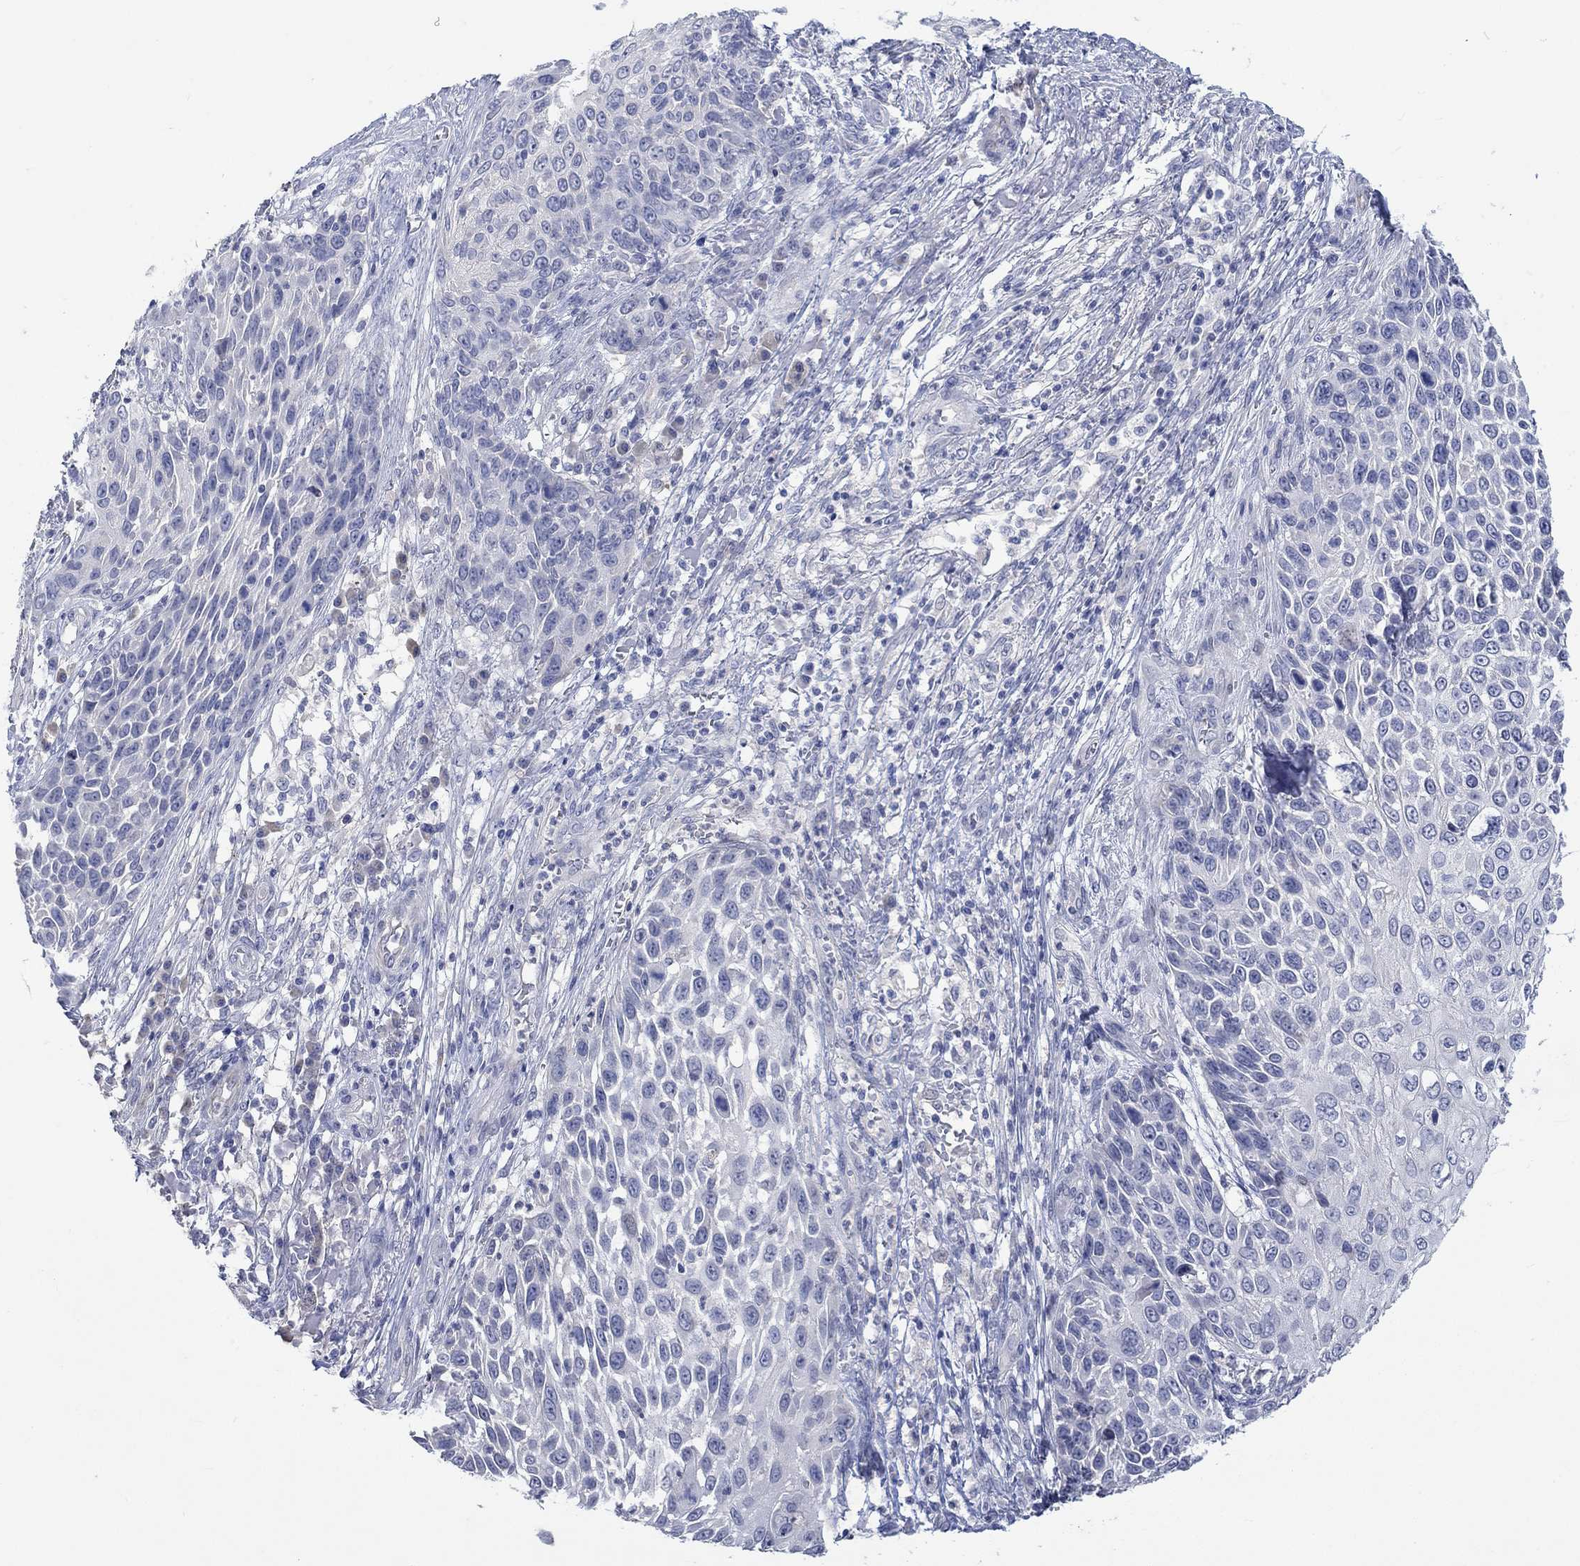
{"staining": {"intensity": "negative", "quantity": "none", "location": "none"}, "tissue": "skin cancer", "cell_type": "Tumor cells", "image_type": "cancer", "snomed": [{"axis": "morphology", "description": "Squamous cell carcinoma, NOS"}, {"axis": "topography", "description": "Skin"}], "caption": "DAB (3,3'-diaminobenzidine) immunohistochemical staining of human squamous cell carcinoma (skin) demonstrates no significant staining in tumor cells.", "gene": "DLK1", "patient": {"sex": "male", "age": 92}}